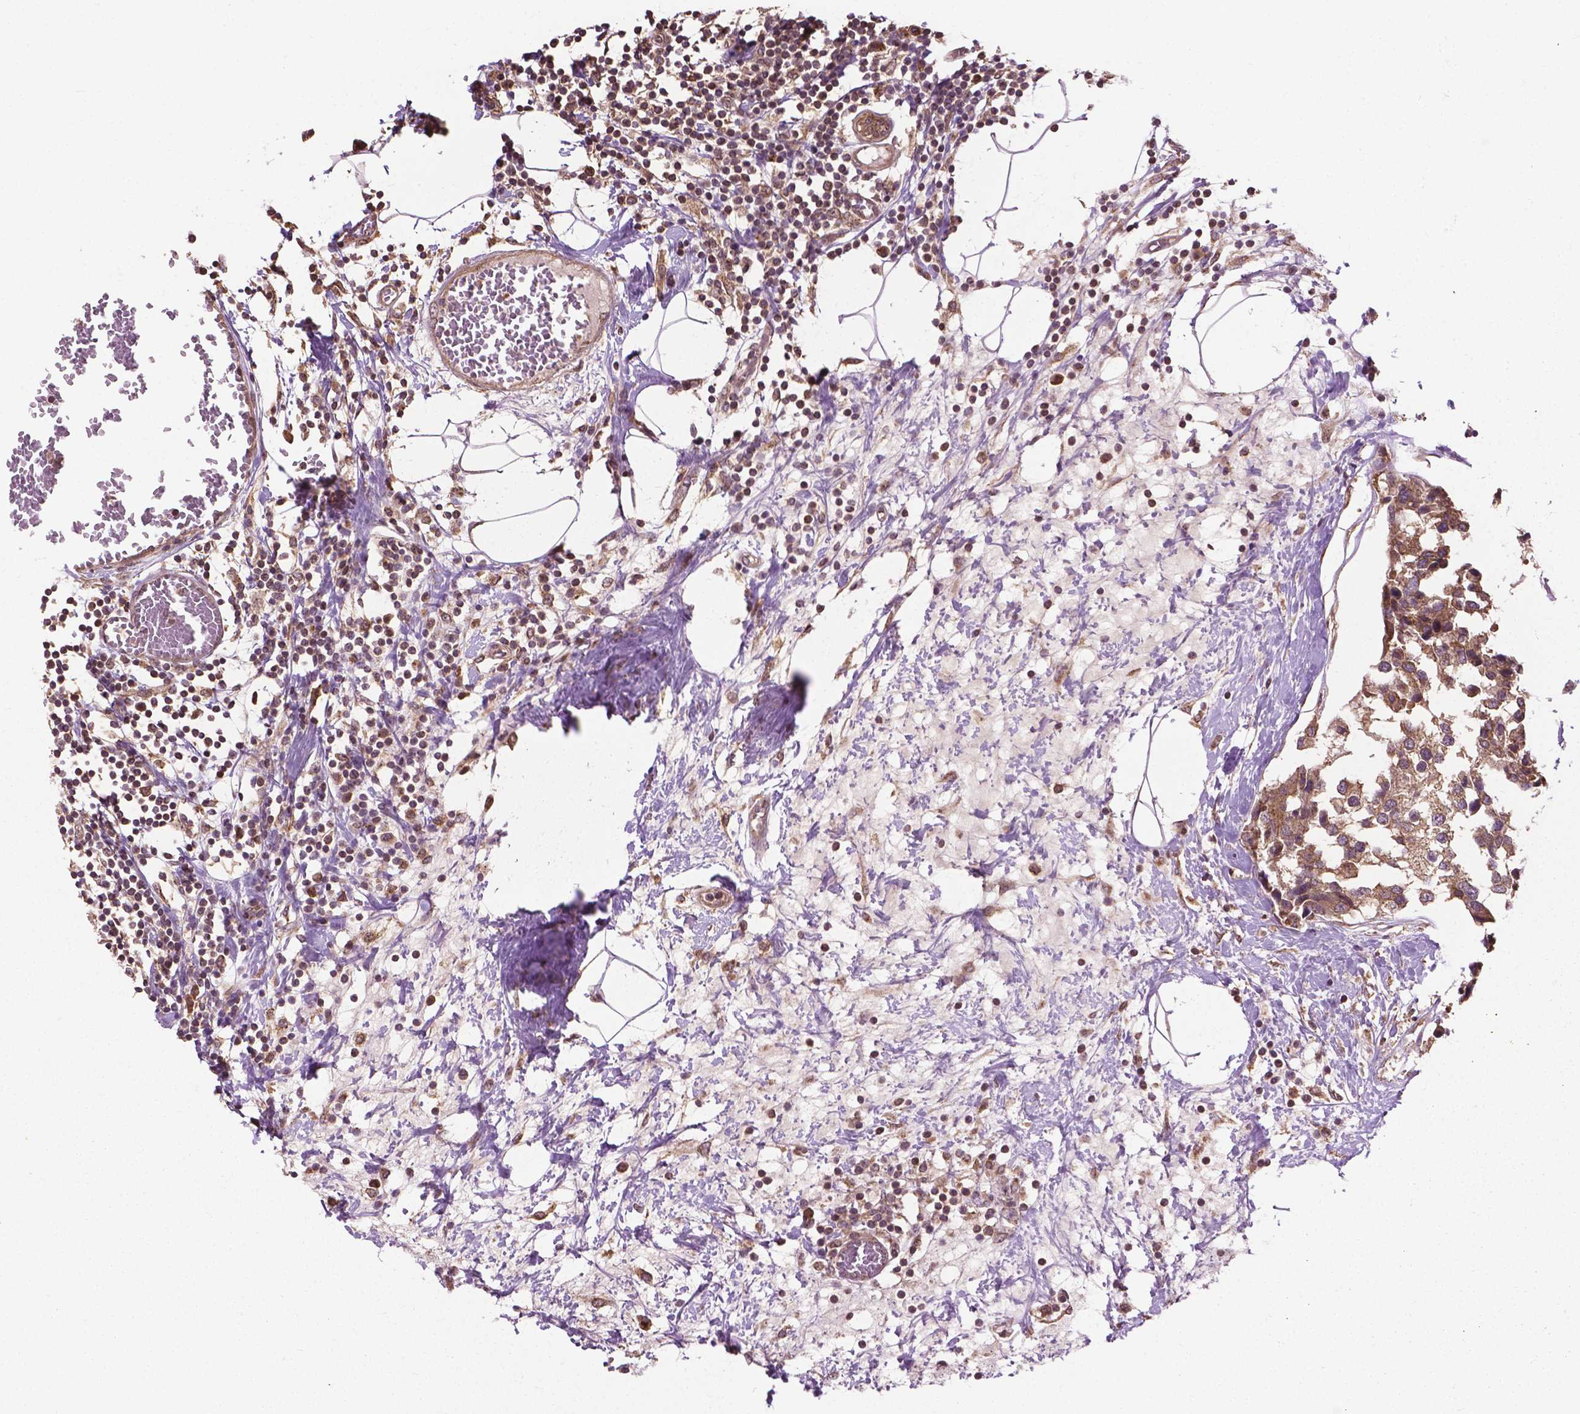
{"staining": {"intensity": "moderate", "quantity": ">75%", "location": "cytoplasmic/membranous"}, "tissue": "breast cancer", "cell_type": "Tumor cells", "image_type": "cancer", "snomed": [{"axis": "morphology", "description": "Lobular carcinoma"}, {"axis": "topography", "description": "Breast"}], "caption": "Immunohistochemical staining of human breast cancer displays moderate cytoplasmic/membranous protein staining in approximately >75% of tumor cells.", "gene": "PPP1CB", "patient": {"sex": "female", "age": 59}}